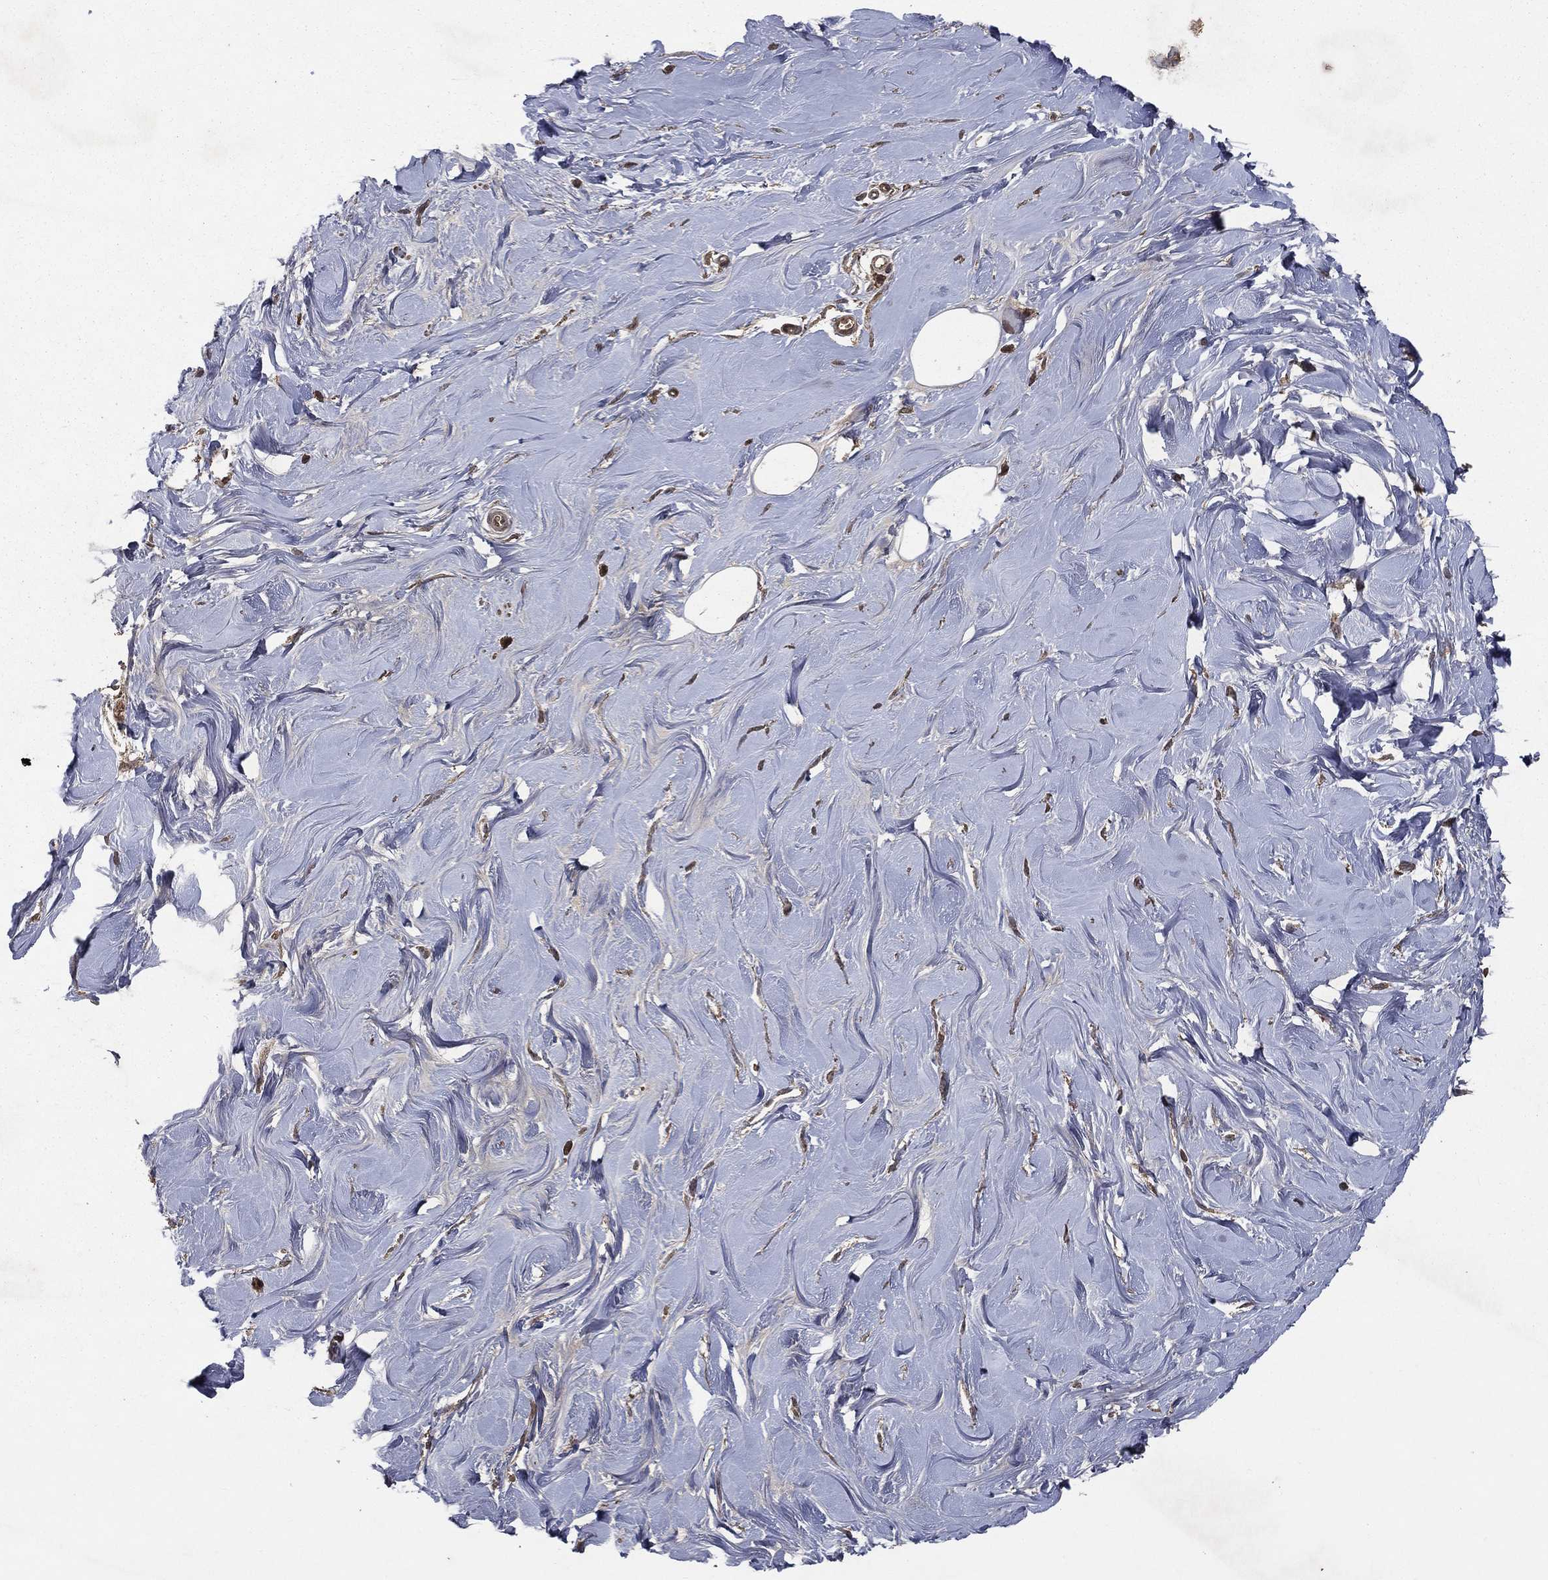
{"staining": {"intensity": "negative", "quantity": "none", "location": "none"}, "tissue": "soft tissue", "cell_type": "Fibroblasts", "image_type": "normal", "snomed": [{"axis": "morphology", "description": "Normal tissue, NOS"}, {"axis": "topography", "description": "Breast"}], "caption": "This is an IHC micrograph of benign soft tissue. There is no staining in fibroblasts.", "gene": "FGD1", "patient": {"sex": "female", "age": 49}}